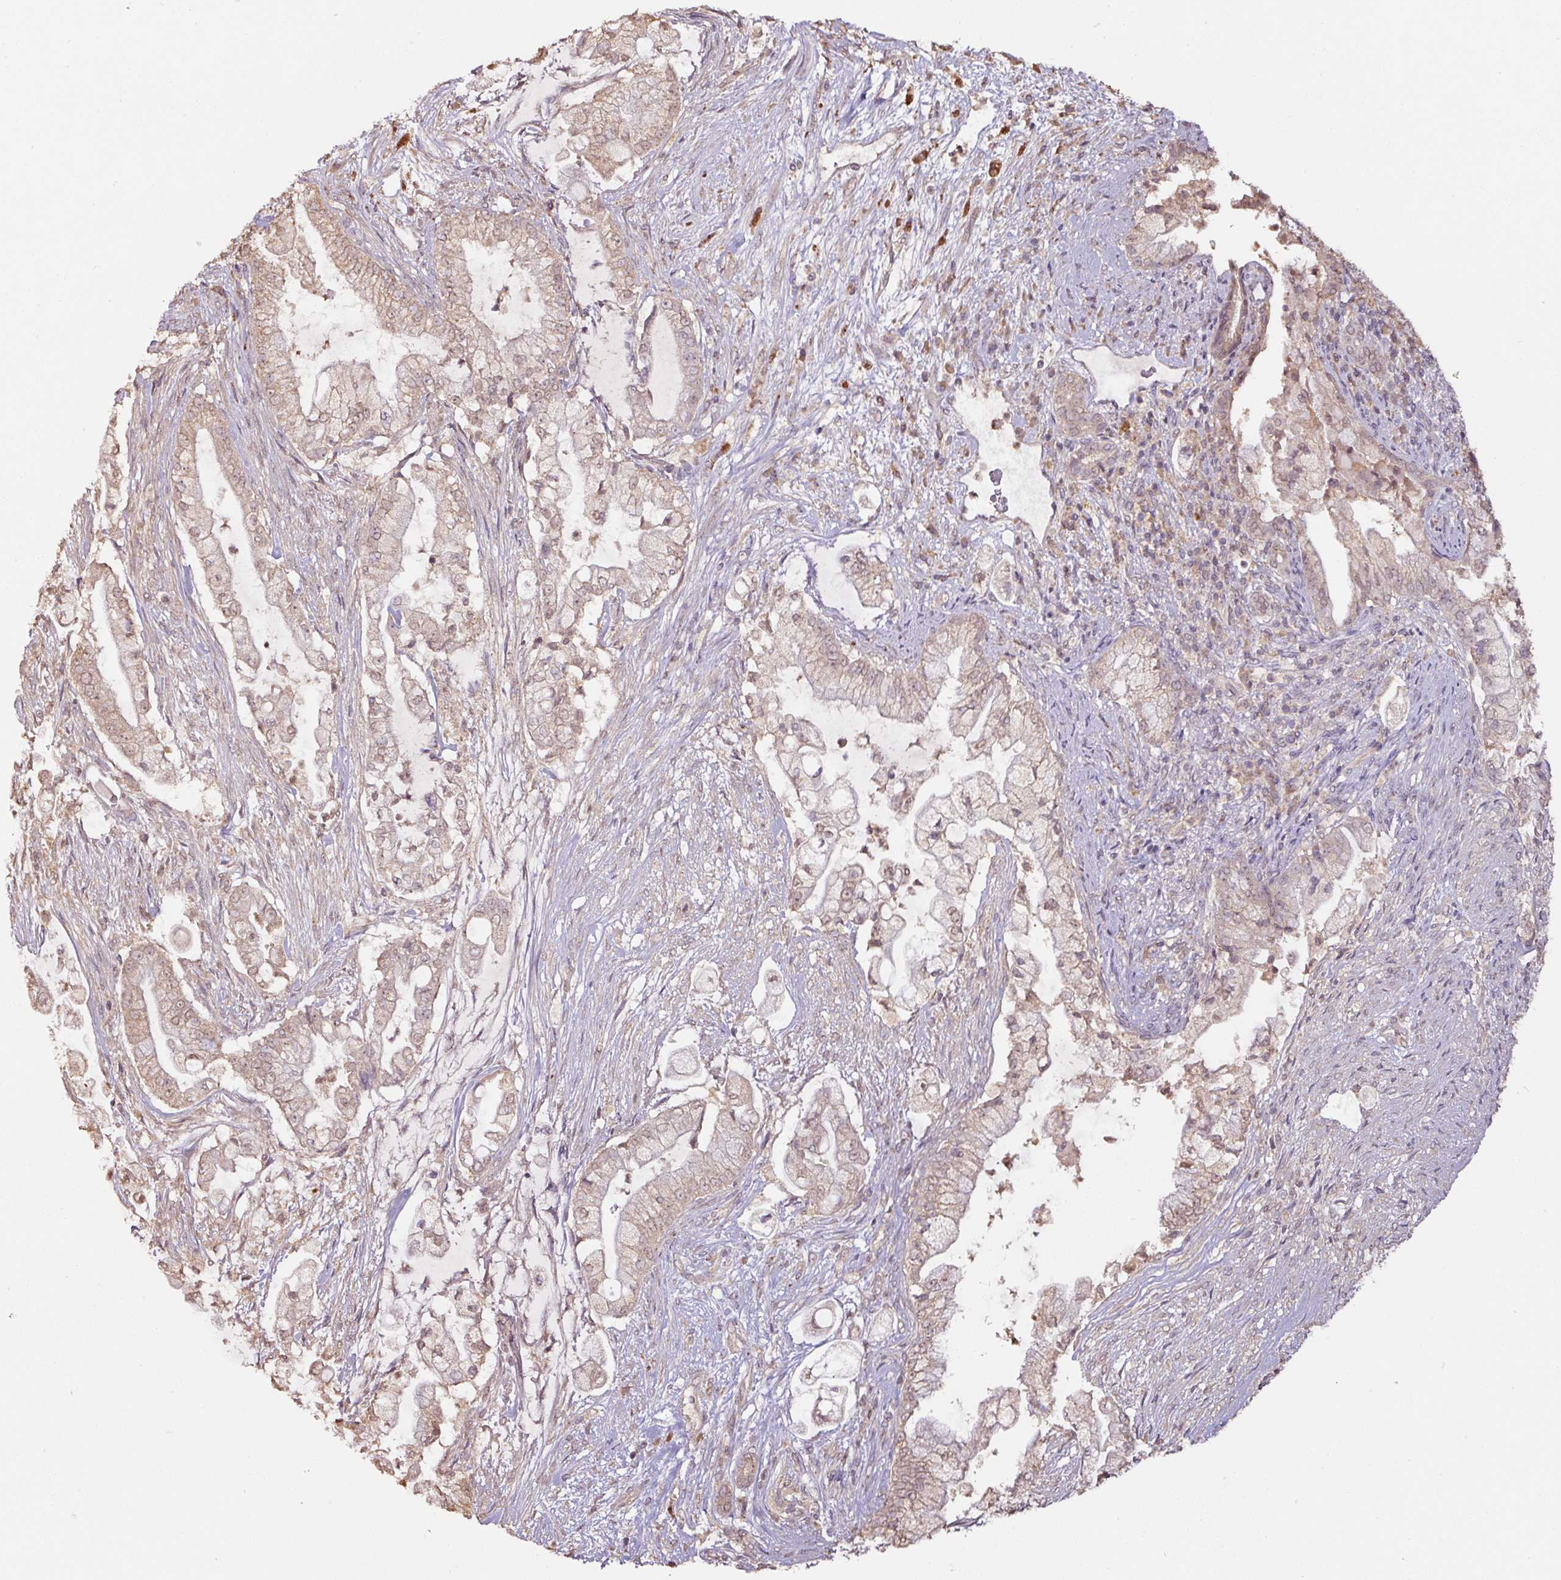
{"staining": {"intensity": "moderate", "quantity": ">75%", "location": "cytoplasmic/membranous,nuclear"}, "tissue": "pancreatic cancer", "cell_type": "Tumor cells", "image_type": "cancer", "snomed": [{"axis": "morphology", "description": "Adenocarcinoma, NOS"}, {"axis": "topography", "description": "Pancreas"}], "caption": "Immunohistochemistry of pancreatic cancer (adenocarcinoma) demonstrates medium levels of moderate cytoplasmic/membranous and nuclear staining in approximately >75% of tumor cells. Immunohistochemistry (ihc) stains the protein of interest in brown and the nuclei are stained blue.", "gene": "RPL38", "patient": {"sex": "female", "age": 69}}